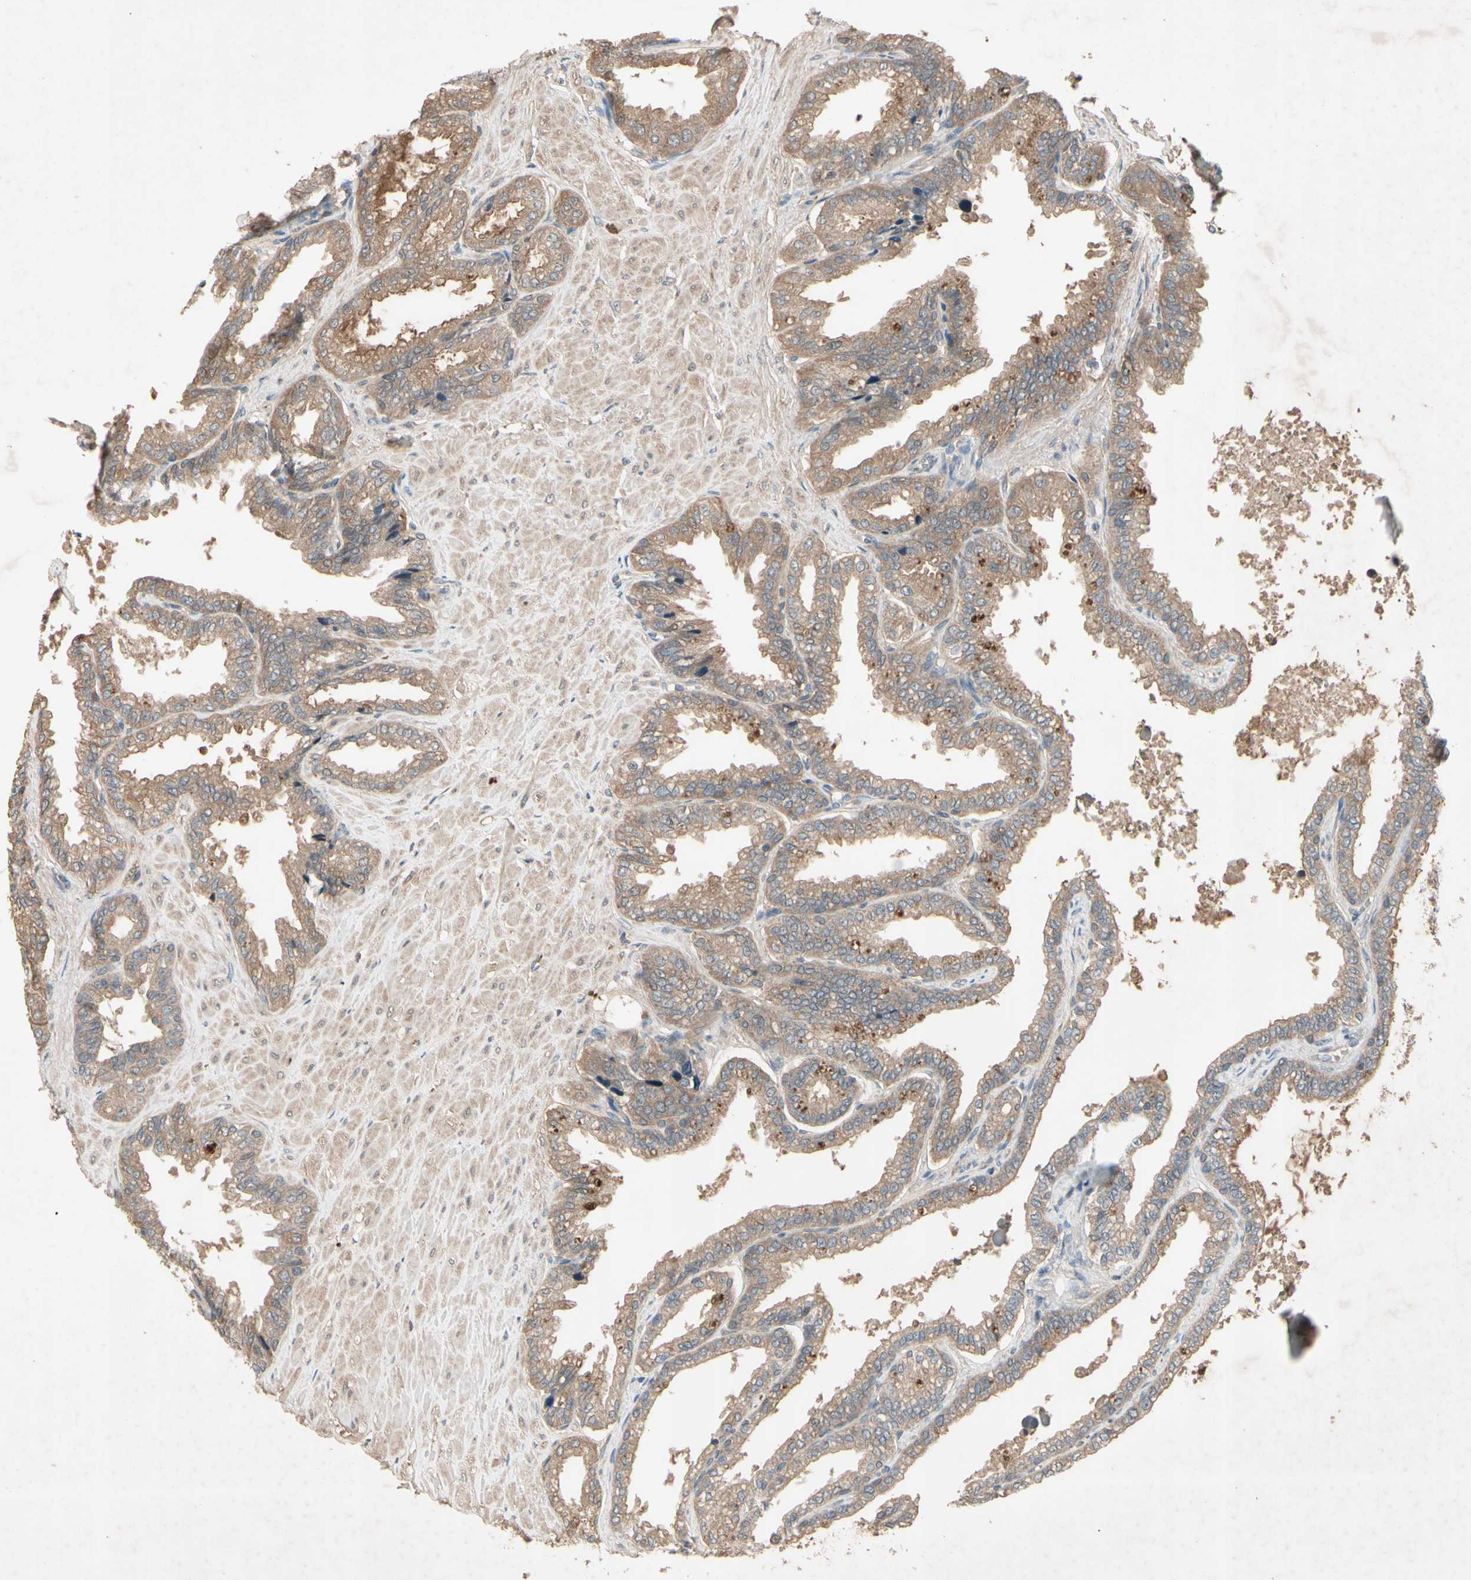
{"staining": {"intensity": "moderate", "quantity": ">75%", "location": "cytoplasmic/membranous"}, "tissue": "seminal vesicle", "cell_type": "Glandular cells", "image_type": "normal", "snomed": [{"axis": "morphology", "description": "Normal tissue, NOS"}, {"axis": "topography", "description": "Seminal veicle"}], "caption": "The image reveals a brown stain indicating the presence of a protein in the cytoplasmic/membranous of glandular cells in seminal vesicle.", "gene": "NSF", "patient": {"sex": "male", "age": 46}}